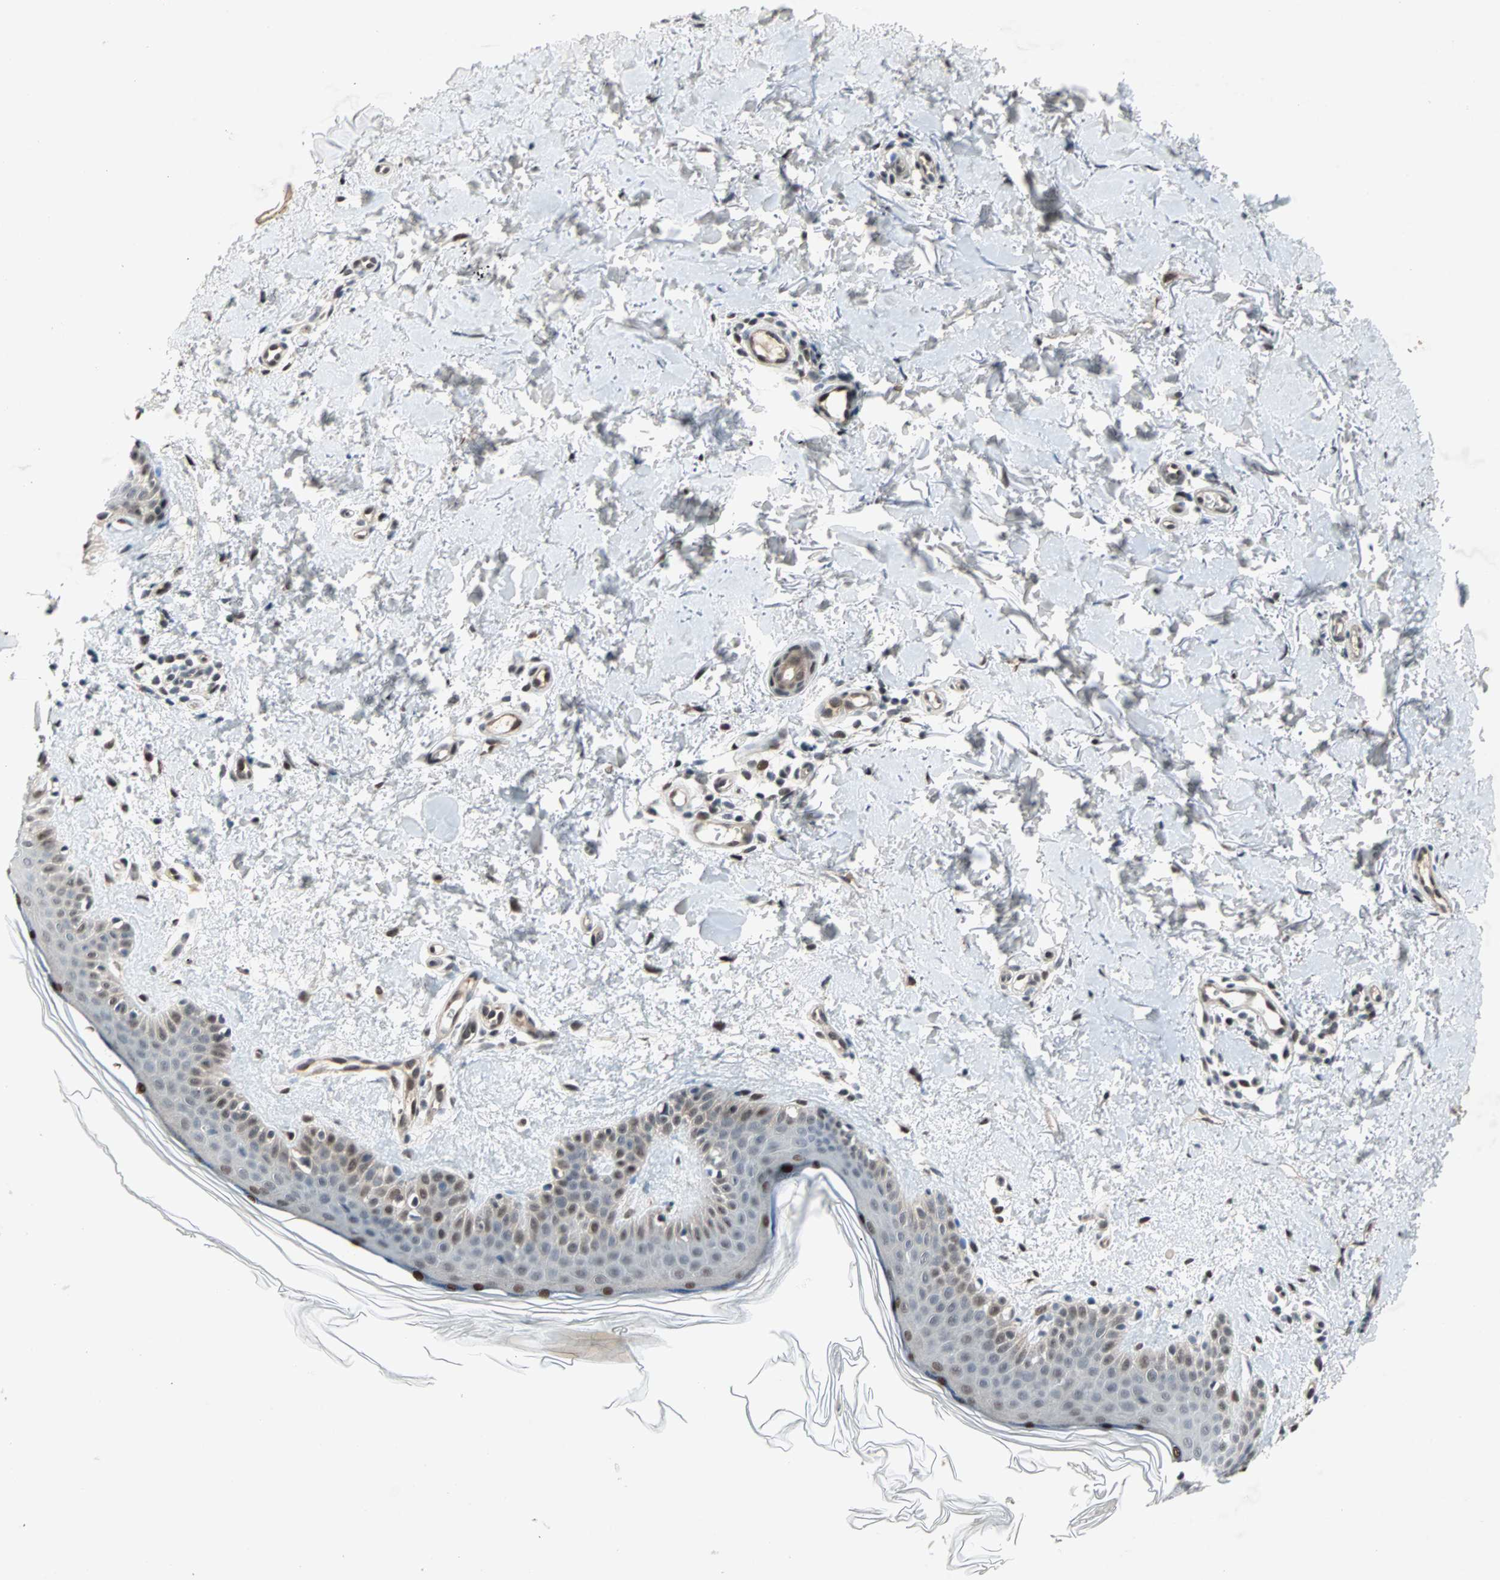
{"staining": {"intensity": "weak", "quantity": "25%-75%", "location": "cytoplasmic/membranous,nuclear"}, "tissue": "skin", "cell_type": "Fibroblasts", "image_type": "normal", "snomed": [{"axis": "morphology", "description": "Normal tissue, NOS"}, {"axis": "topography", "description": "Skin"}], "caption": "Protein staining exhibits weak cytoplasmic/membranous,nuclear expression in about 25%-75% of fibroblasts in benign skin.", "gene": "WWTR1", "patient": {"sex": "female", "age": 56}}